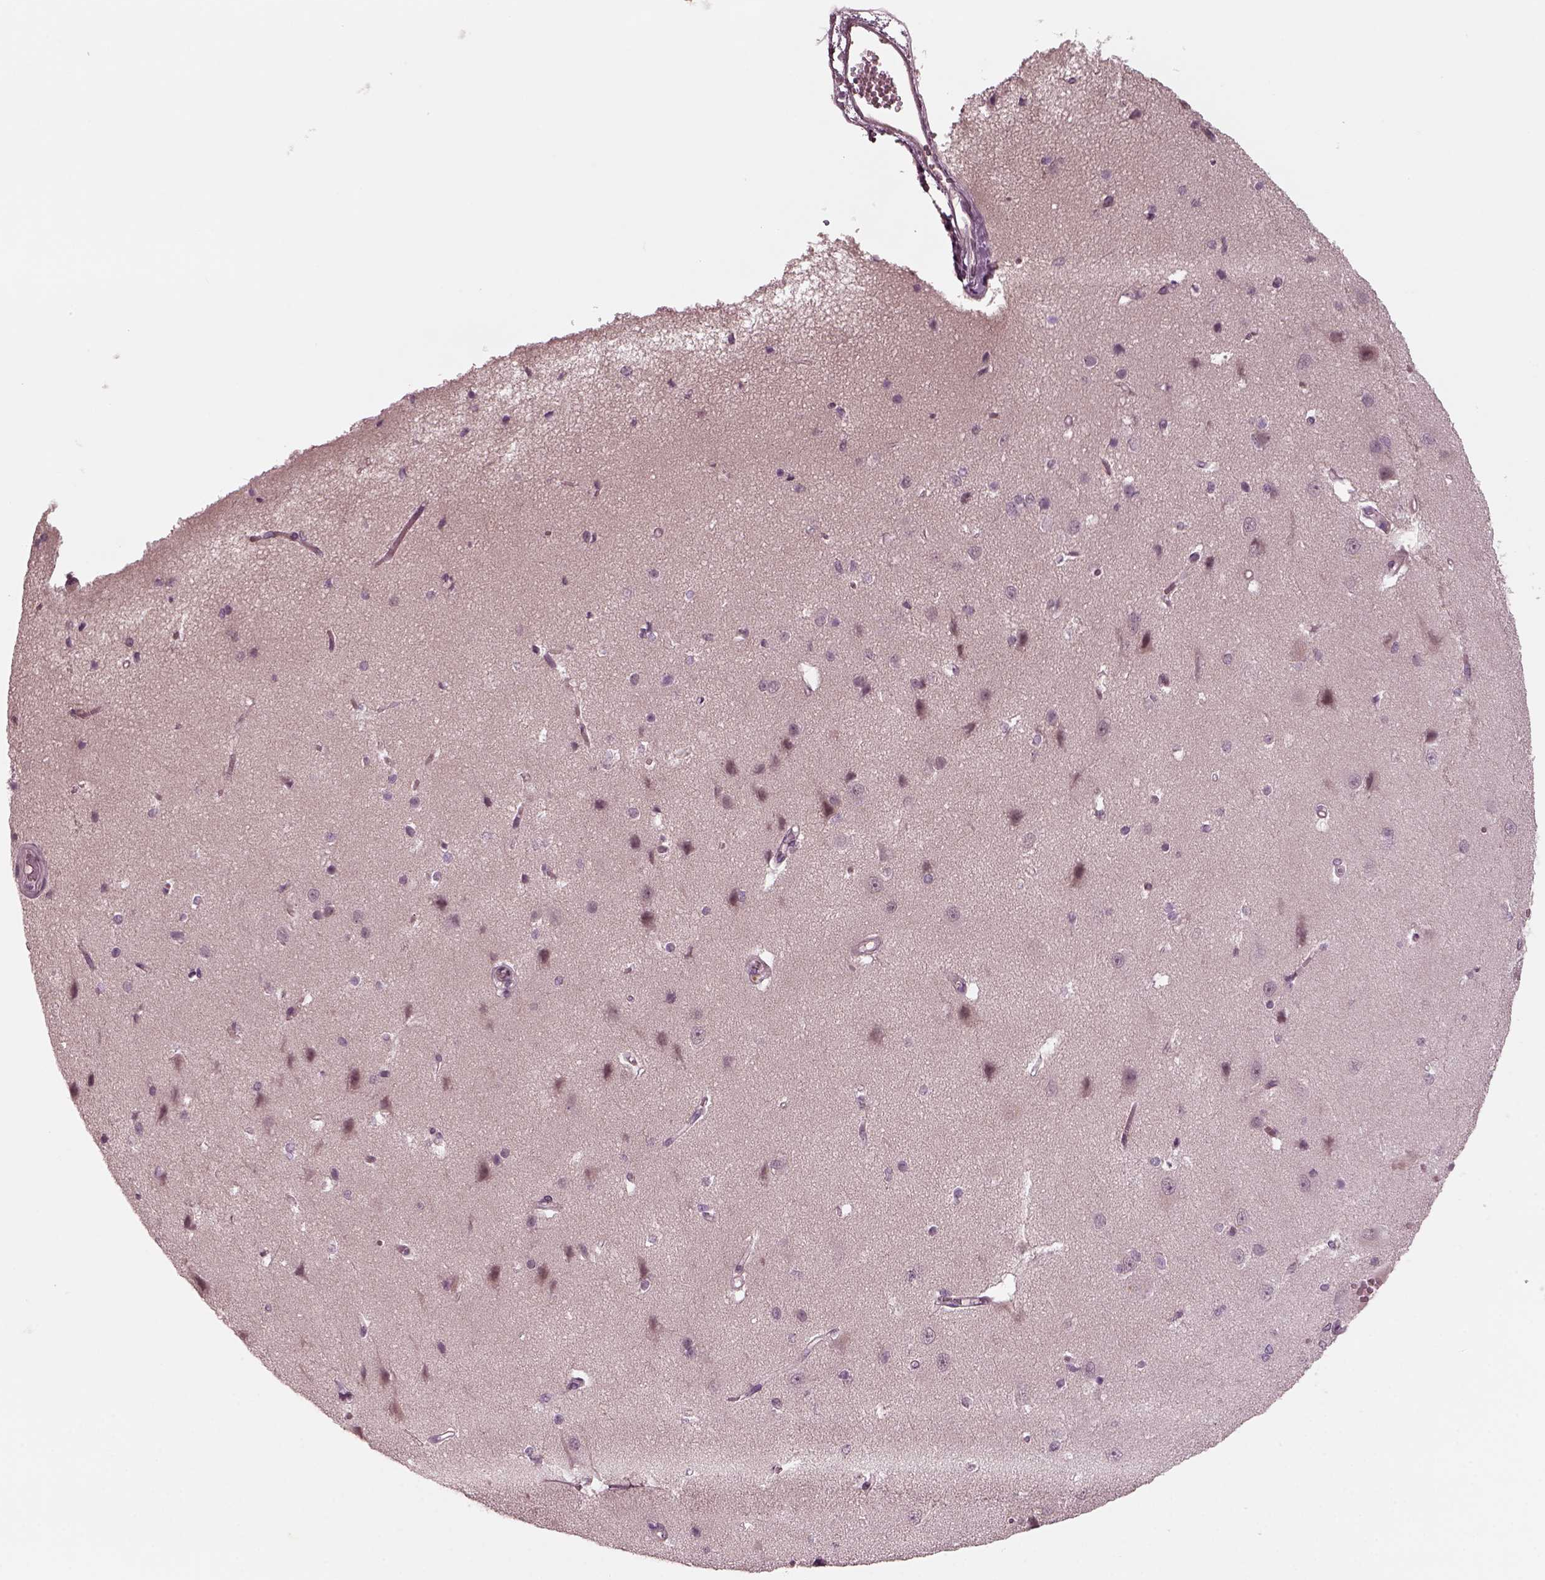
{"staining": {"intensity": "negative", "quantity": "none", "location": "none"}, "tissue": "cerebral cortex", "cell_type": "Endothelial cells", "image_type": "normal", "snomed": [{"axis": "morphology", "description": "Normal tissue, NOS"}, {"axis": "topography", "description": "Cerebral cortex"}], "caption": "Immunohistochemical staining of benign cerebral cortex exhibits no significant positivity in endothelial cells. (DAB (3,3'-diaminobenzidine) IHC visualized using brightfield microscopy, high magnification).", "gene": "SAXO1", "patient": {"sex": "male", "age": 37}}